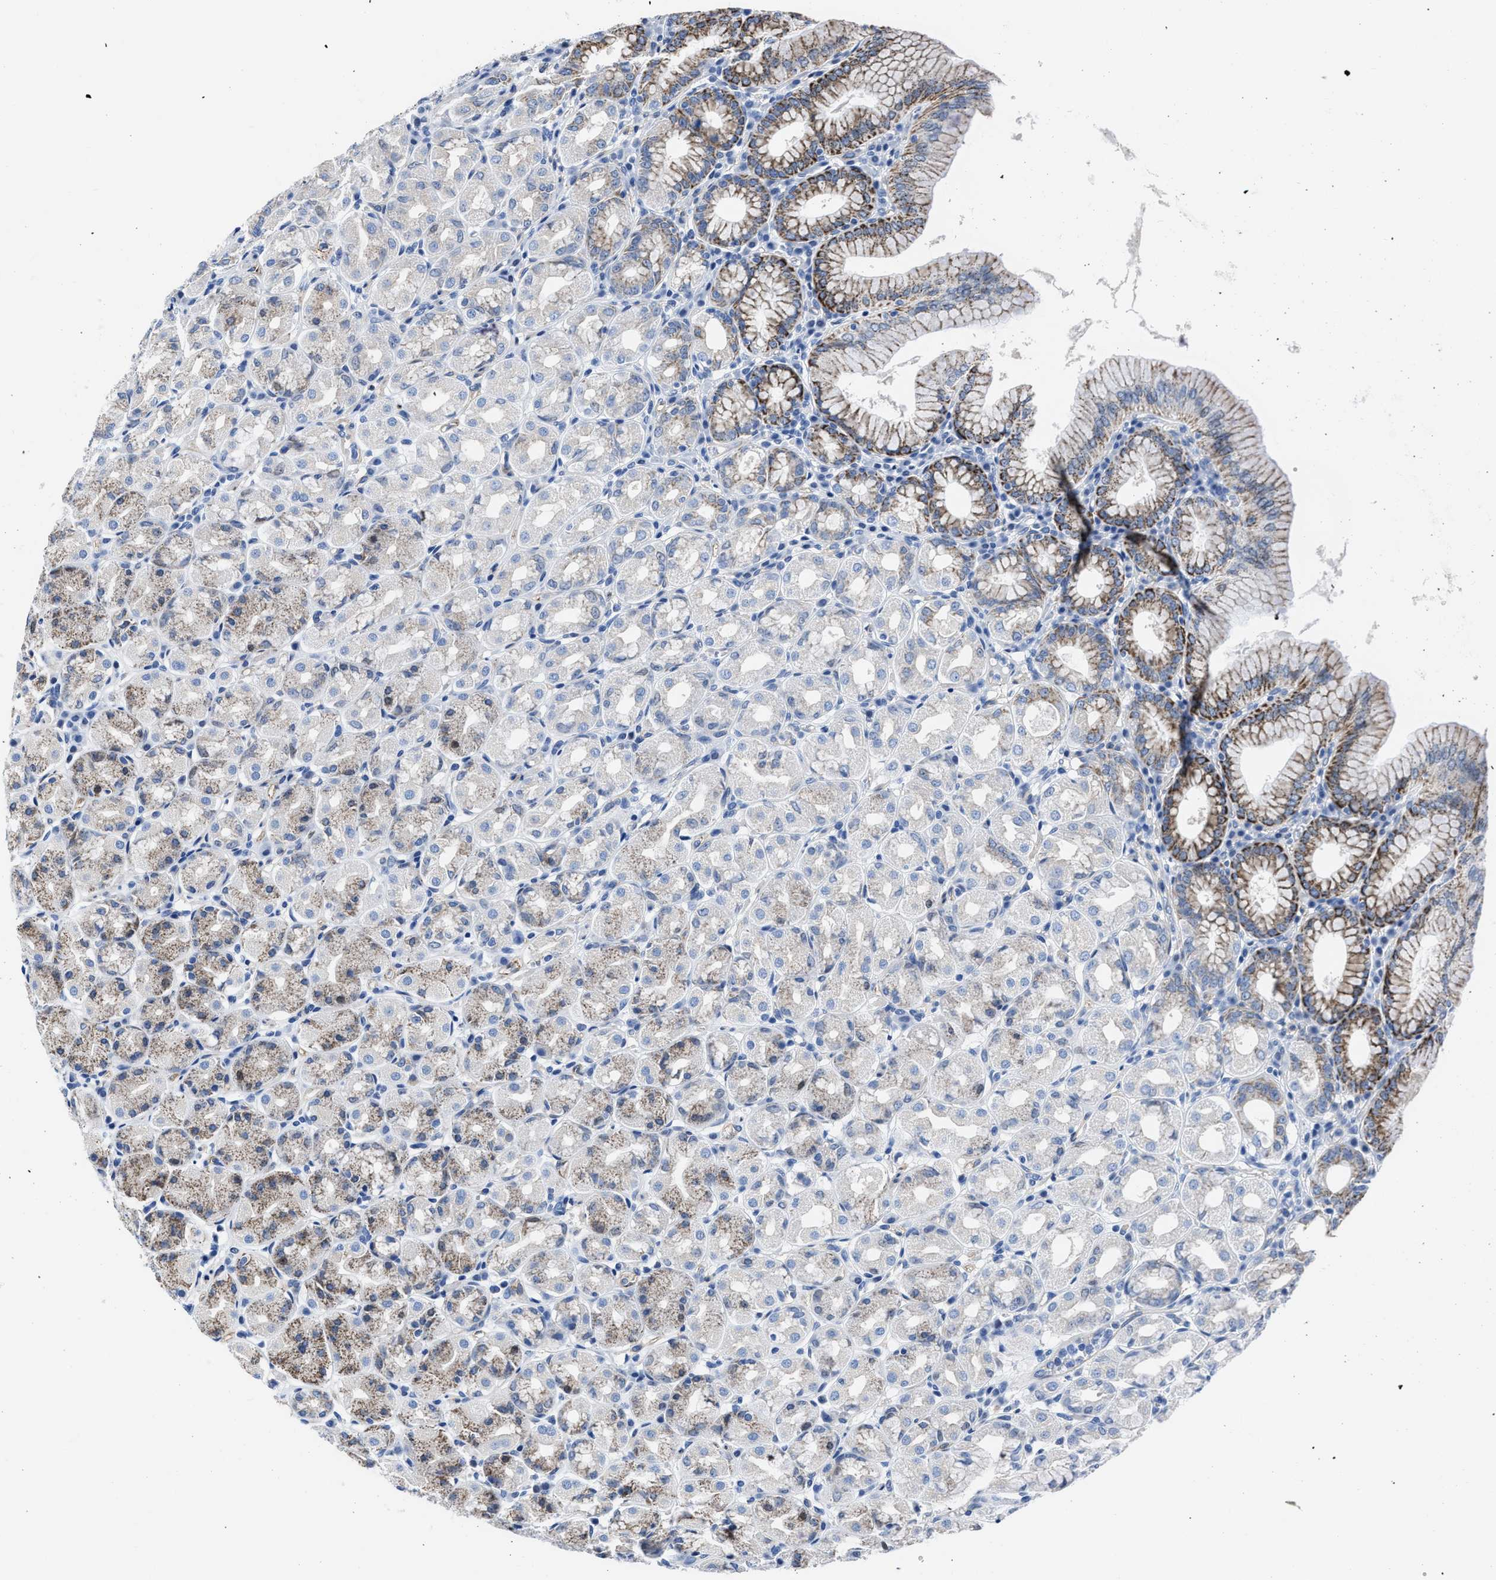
{"staining": {"intensity": "strong", "quantity": "25%-75%", "location": "cytoplasmic/membranous"}, "tissue": "stomach", "cell_type": "Glandular cells", "image_type": "normal", "snomed": [{"axis": "morphology", "description": "Normal tissue, NOS"}, {"axis": "topography", "description": "Stomach"}, {"axis": "topography", "description": "Stomach, lower"}], "caption": "Strong cytoplasmic/membranous positivity for a protein is identified in about 25%-75% of glandular cells of benign stomach using IHC.", "gene": "KCNMB3", "patient": {"sex": "female", "age": 56}}